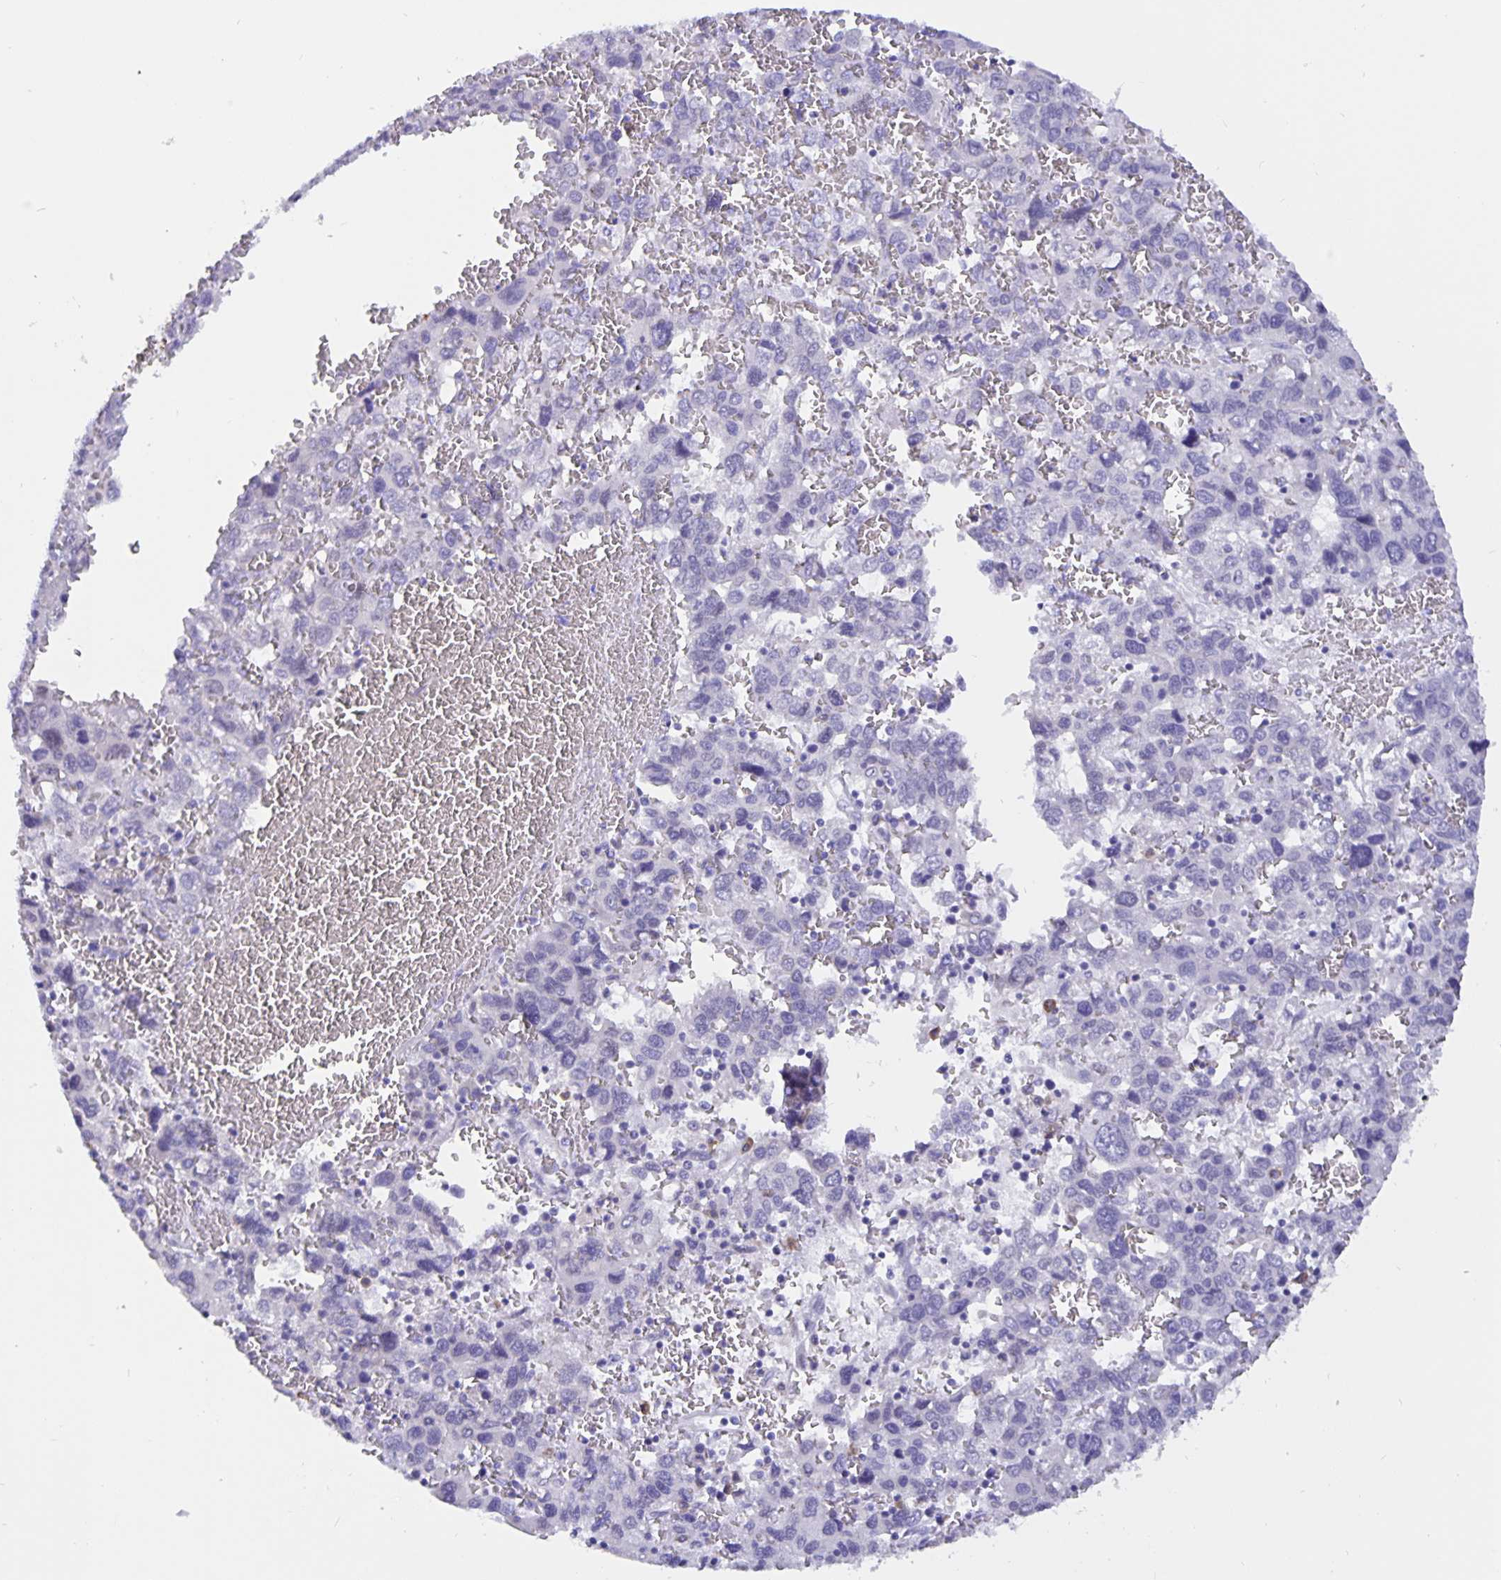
{"staining": {"intensity": "negative", "quantity": "none", "location": "none"}, "tissue": "liver cancer", "cell_type": "Tumor cells", "image_type": "cancer", "snomed": [{"axis": "morphology", "description": "Carcinoma, Hepatocellular, NOS"}, {"axis": "topography", "description": "Liver"}], "caption": "Immunohistochemical staining of liver cancer shows no significant staining in tumor cells. Brightfield microscopy of IHC stained with DAB (3,3'-diaminobenzidine) (brown) and hematoxylin (blue), captured at high magnification.", "gene": "ERMN", "patient": {"sex": "male", "age": 69}}